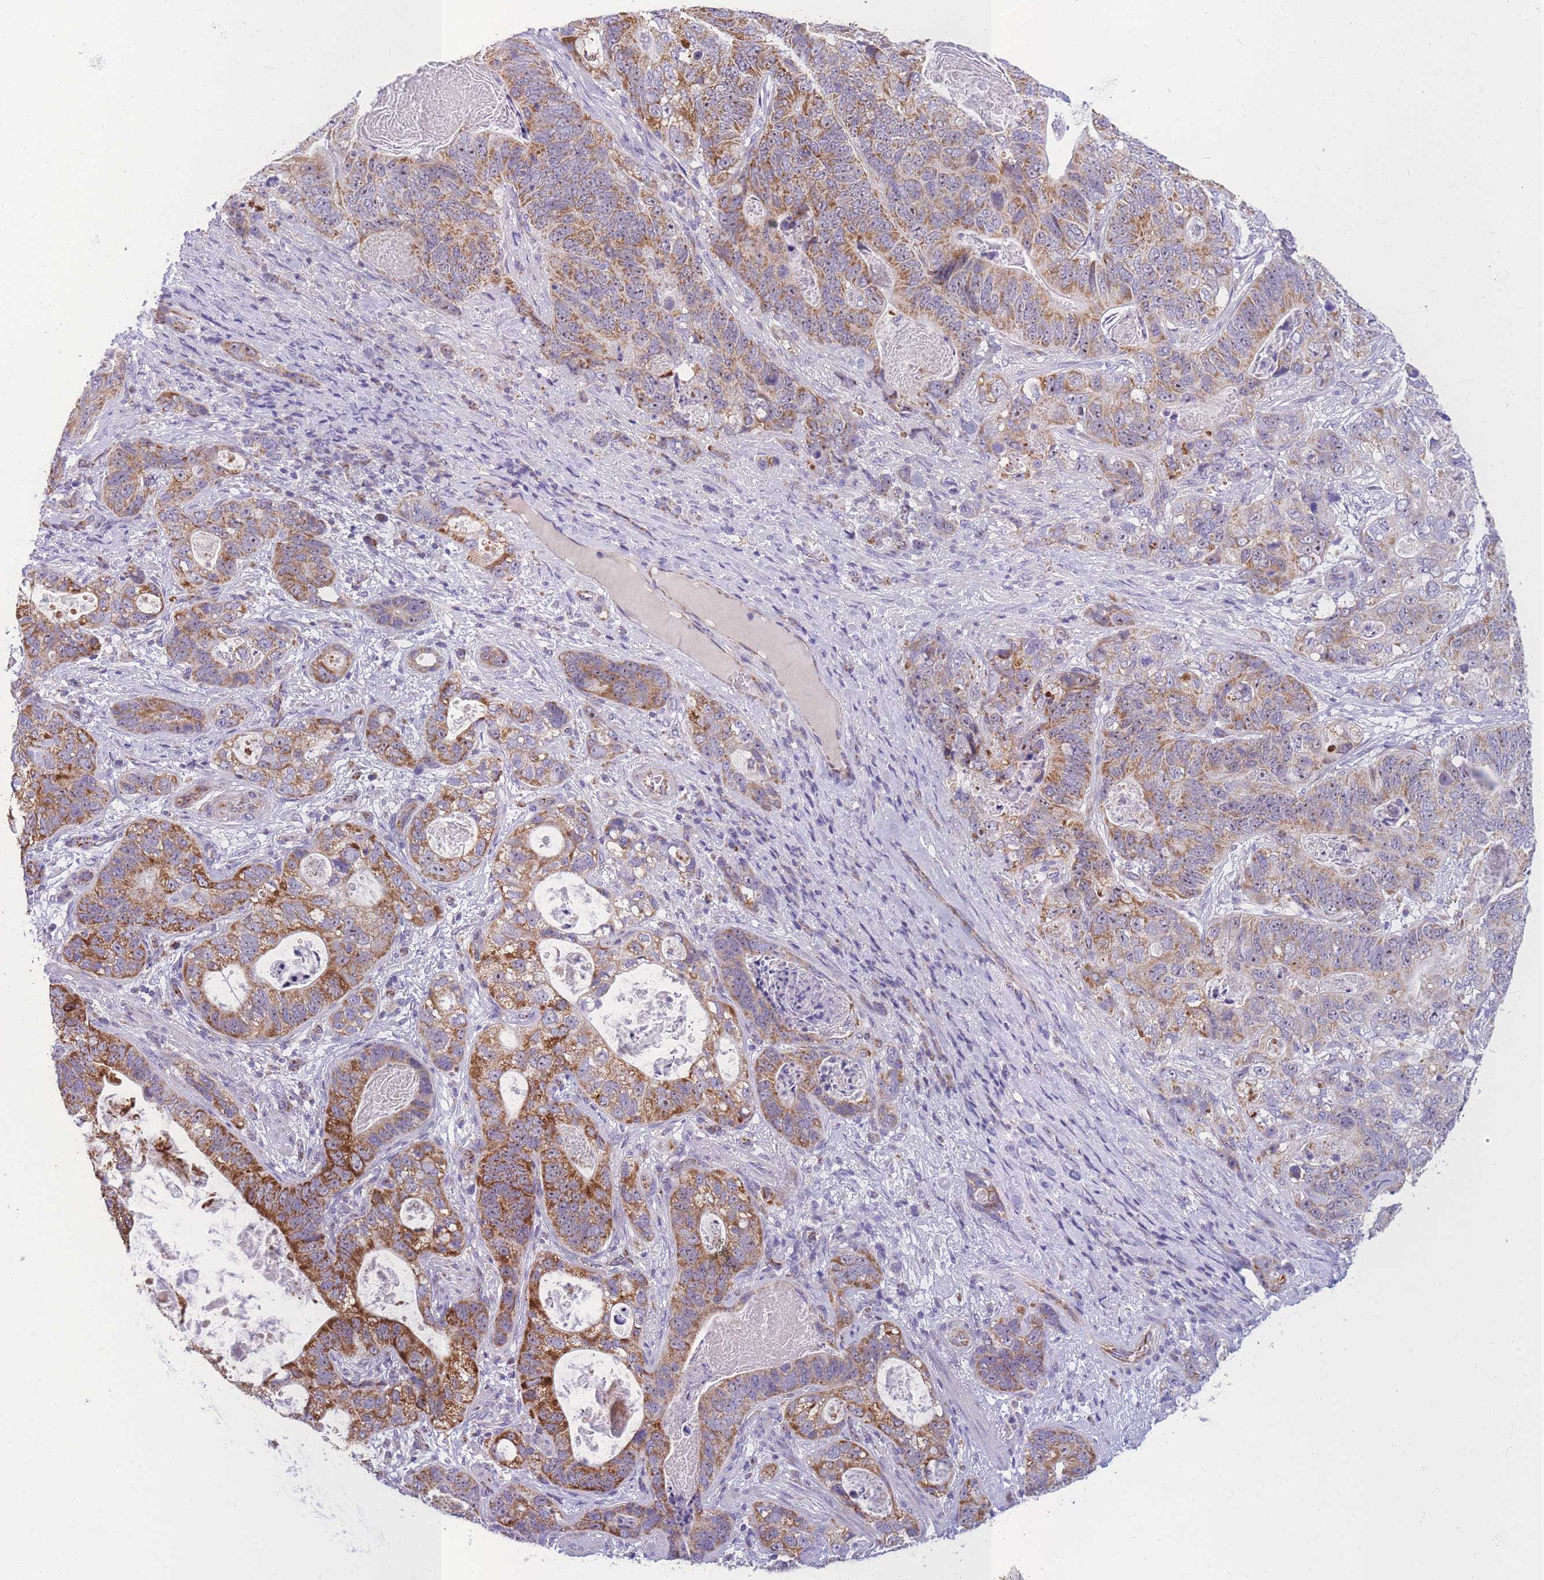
{"staining": {"intensity": "strong", "quantity": "25%-75%", "location": "cytoplasmic/membranous"}, "tissue": "stomach cancer", "cell_type": "Tumor cells", "image_type": "cancer", "snomed": [{"axis": "morphology", "description": "Normal tissue, NOS"}, {"axis": "morphology", "description": "Adenocarcinoma, NOS"}, {"axis": "topography", "description": "Stomach"}], "caption": "About 25%-75% of tumor cells in human stomach cancer show strong cytoplasmic/membranous protein staining as visualized by brown immunohistochemical staining.", "gene": "DDX49", "patient": {"sex": "female", "age": 89}}